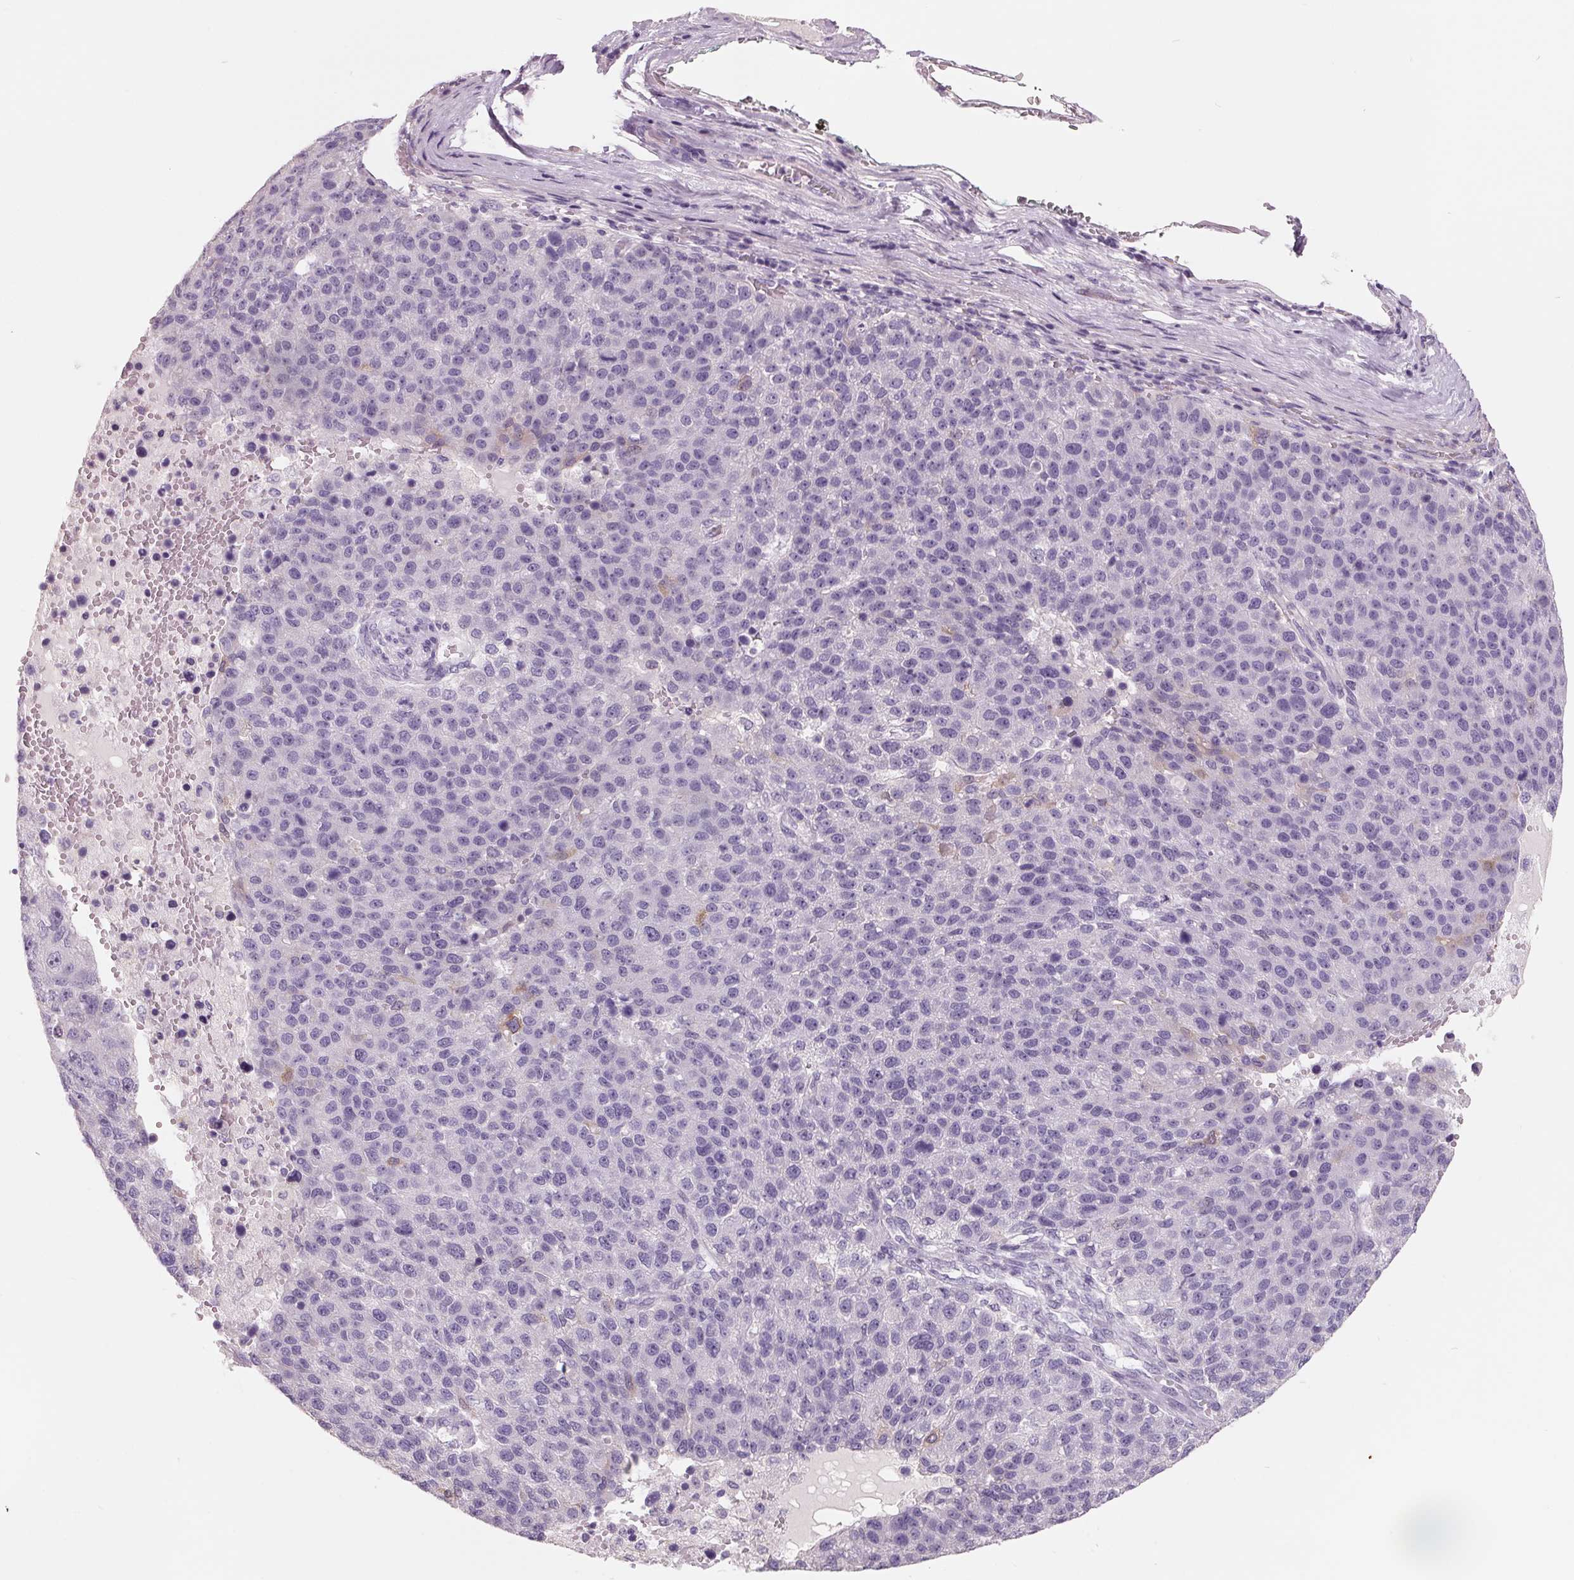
{"staining": {"intensity": "negative", "quantity": "none", "location": "none"}, "tissue": "pancreatic cancer", "cell_type": "Tumor cells", "image_type": "cancer", "snomed": [{"axis": "morphology", "description": "Adenocarcinoma, NOS"}, {"axis": "topography", "description": "Pancreas"}], "caption": "High magnification brightfield microscopy of pancreatic cancer stained with DAB (brown) and counterstained with hematoxylin (blue): tumor cells show no significant staining.", "gene": "FTCD", "patient": {"sex": "female", "age": 61}}